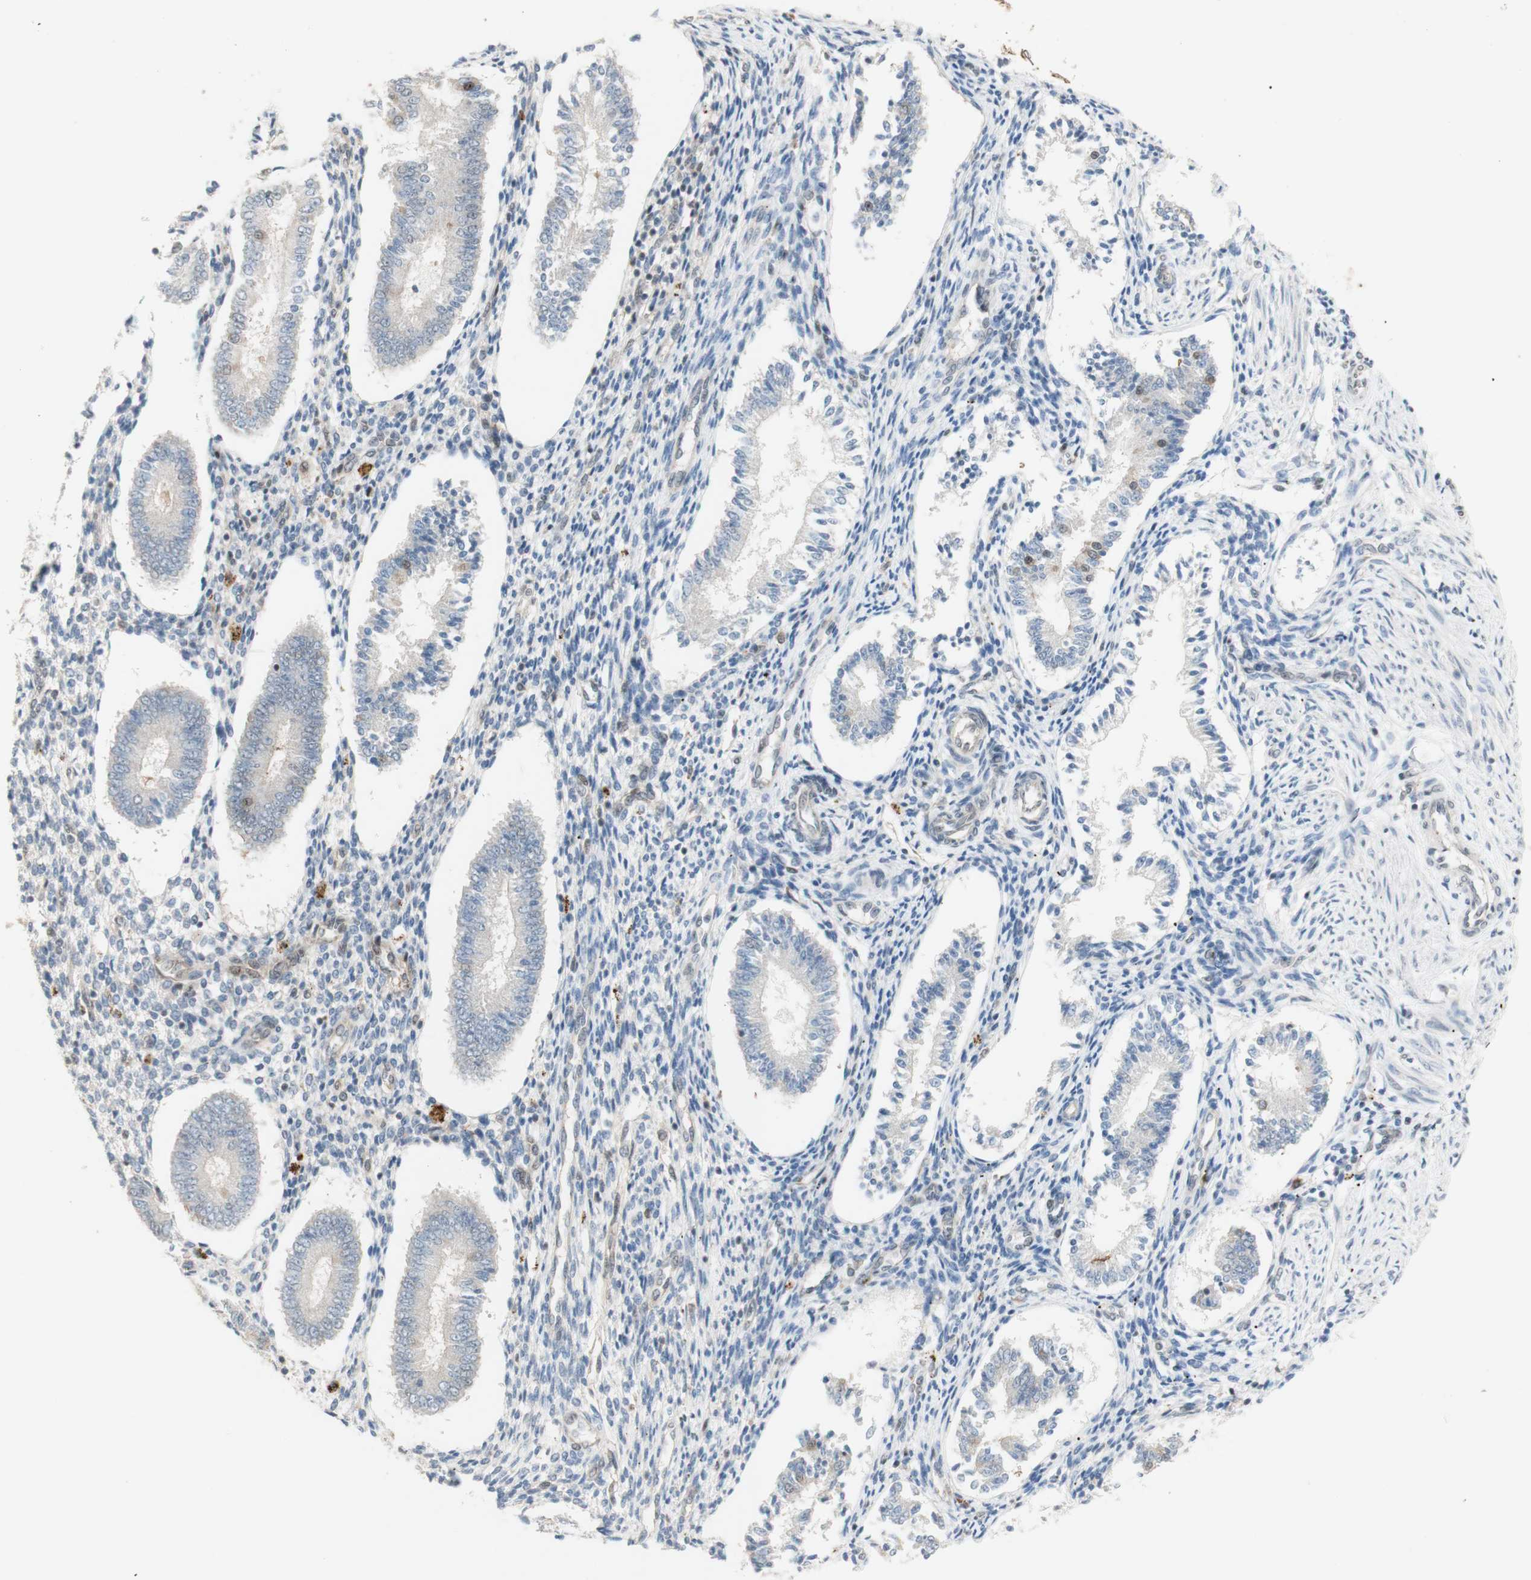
{"staining": {"intensity": "moderate", "quantity": "25%-75%", "location": "cytoplasmic/membranous,nuclear"}, "tissue": "endometrium", "cell_type": "Cells in endometrial stroma", "image_type": "normal", "snomed": [{"axis": "morphology", "description": "Normal tissue, NOS"}, {"axis": "topography", "description": "Endometrium"}], "caption": "This micrograph reveals IHC staining of unremarkable human endometrium, with medium moderate cytoplasmic/membranous,nuclear positivity in approximately 25%-75% of cells in endometrial stroma.", "gene": "CYLD", "patient": {"sex": "female", "age": 42}}